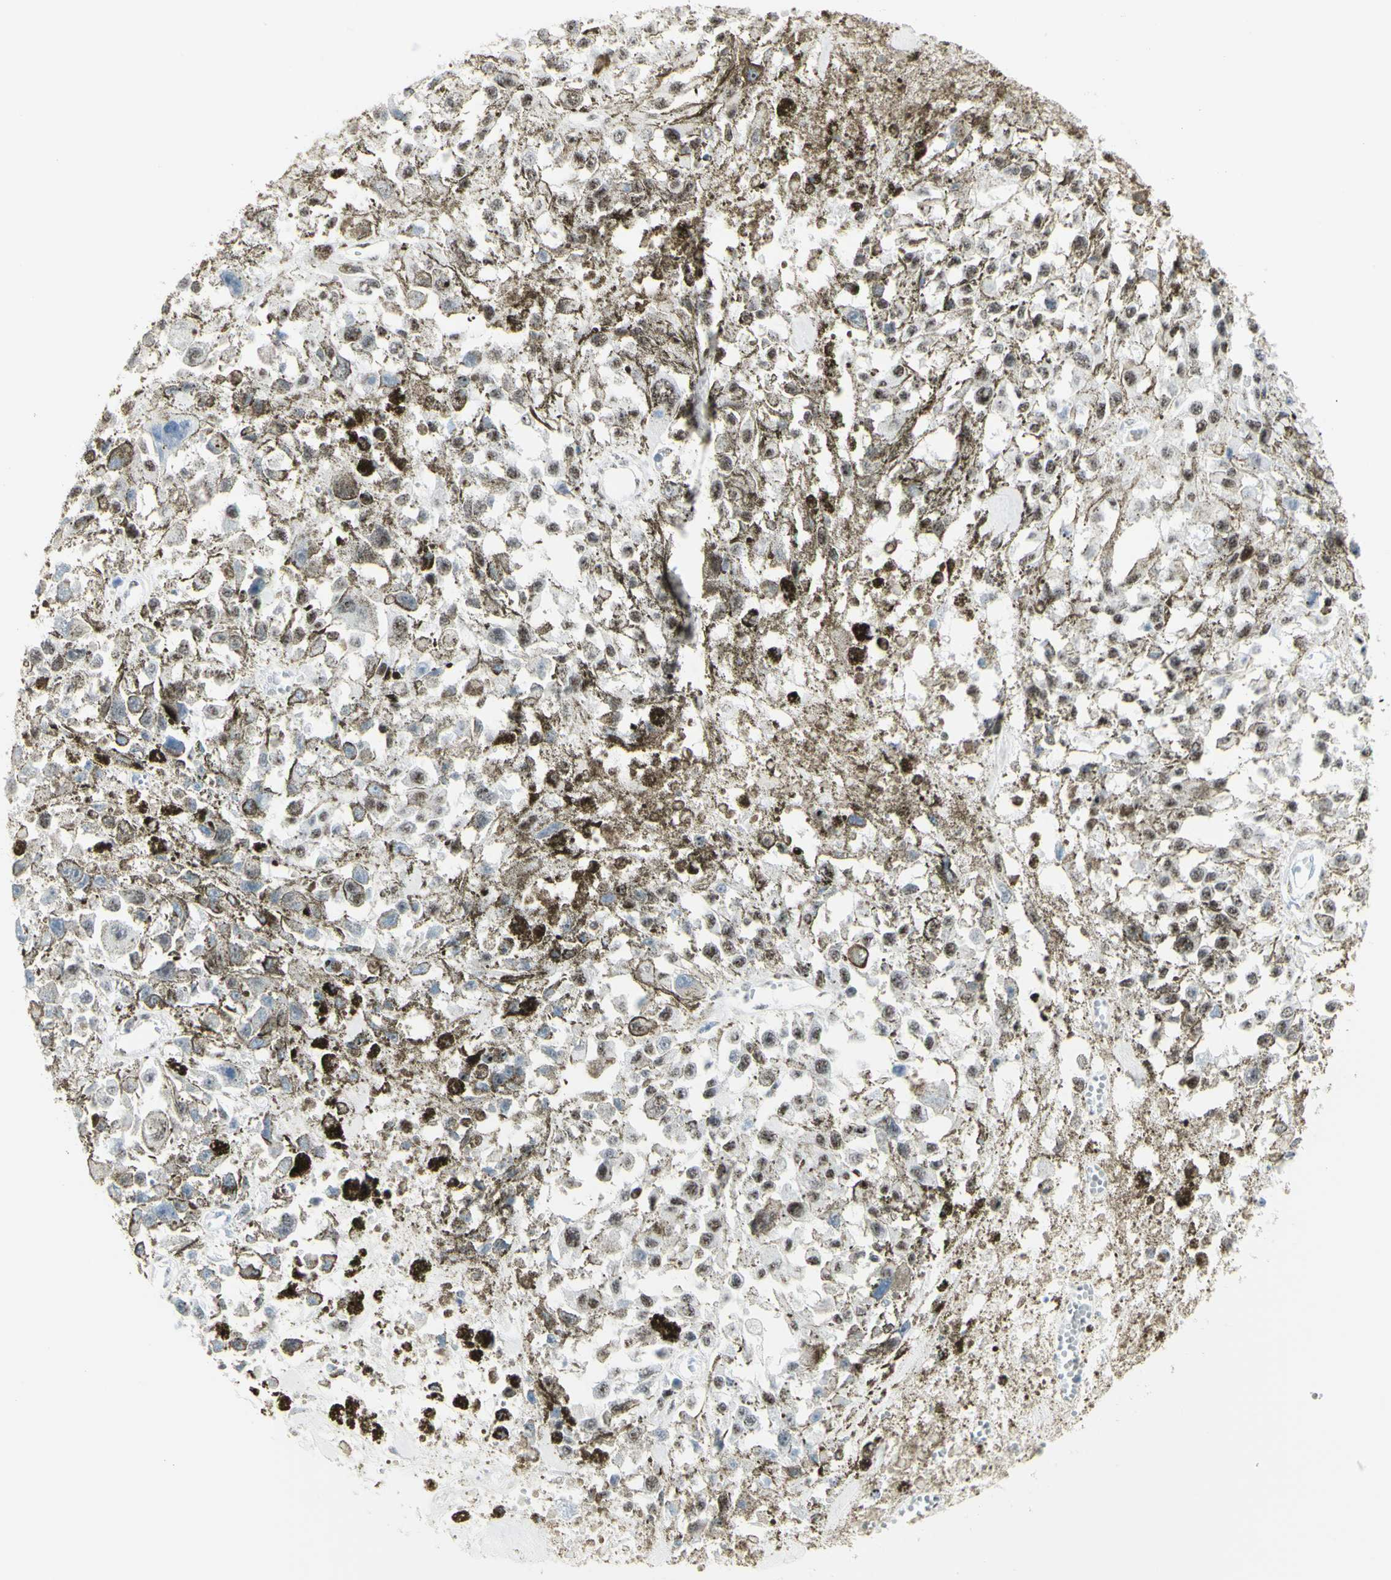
{"staining": {"intensity": "negative", "quantity": "none", "location": "none"}, "tissue": "melanoma", "cell_type": "Tumor cells", "image_type": "cancer", "snomed": [{"axis": "morphology", "description": "Malignant melanoma, Metastatic site"}, {"axis": "topography", "description": "Lymph node"}], "caption": "The photomicrograph displays no significant expression in tumor cells of malignant melanoma (metastatic site).", "gene": "NRG1", "patient": {"sex": "male", "age": 59}}